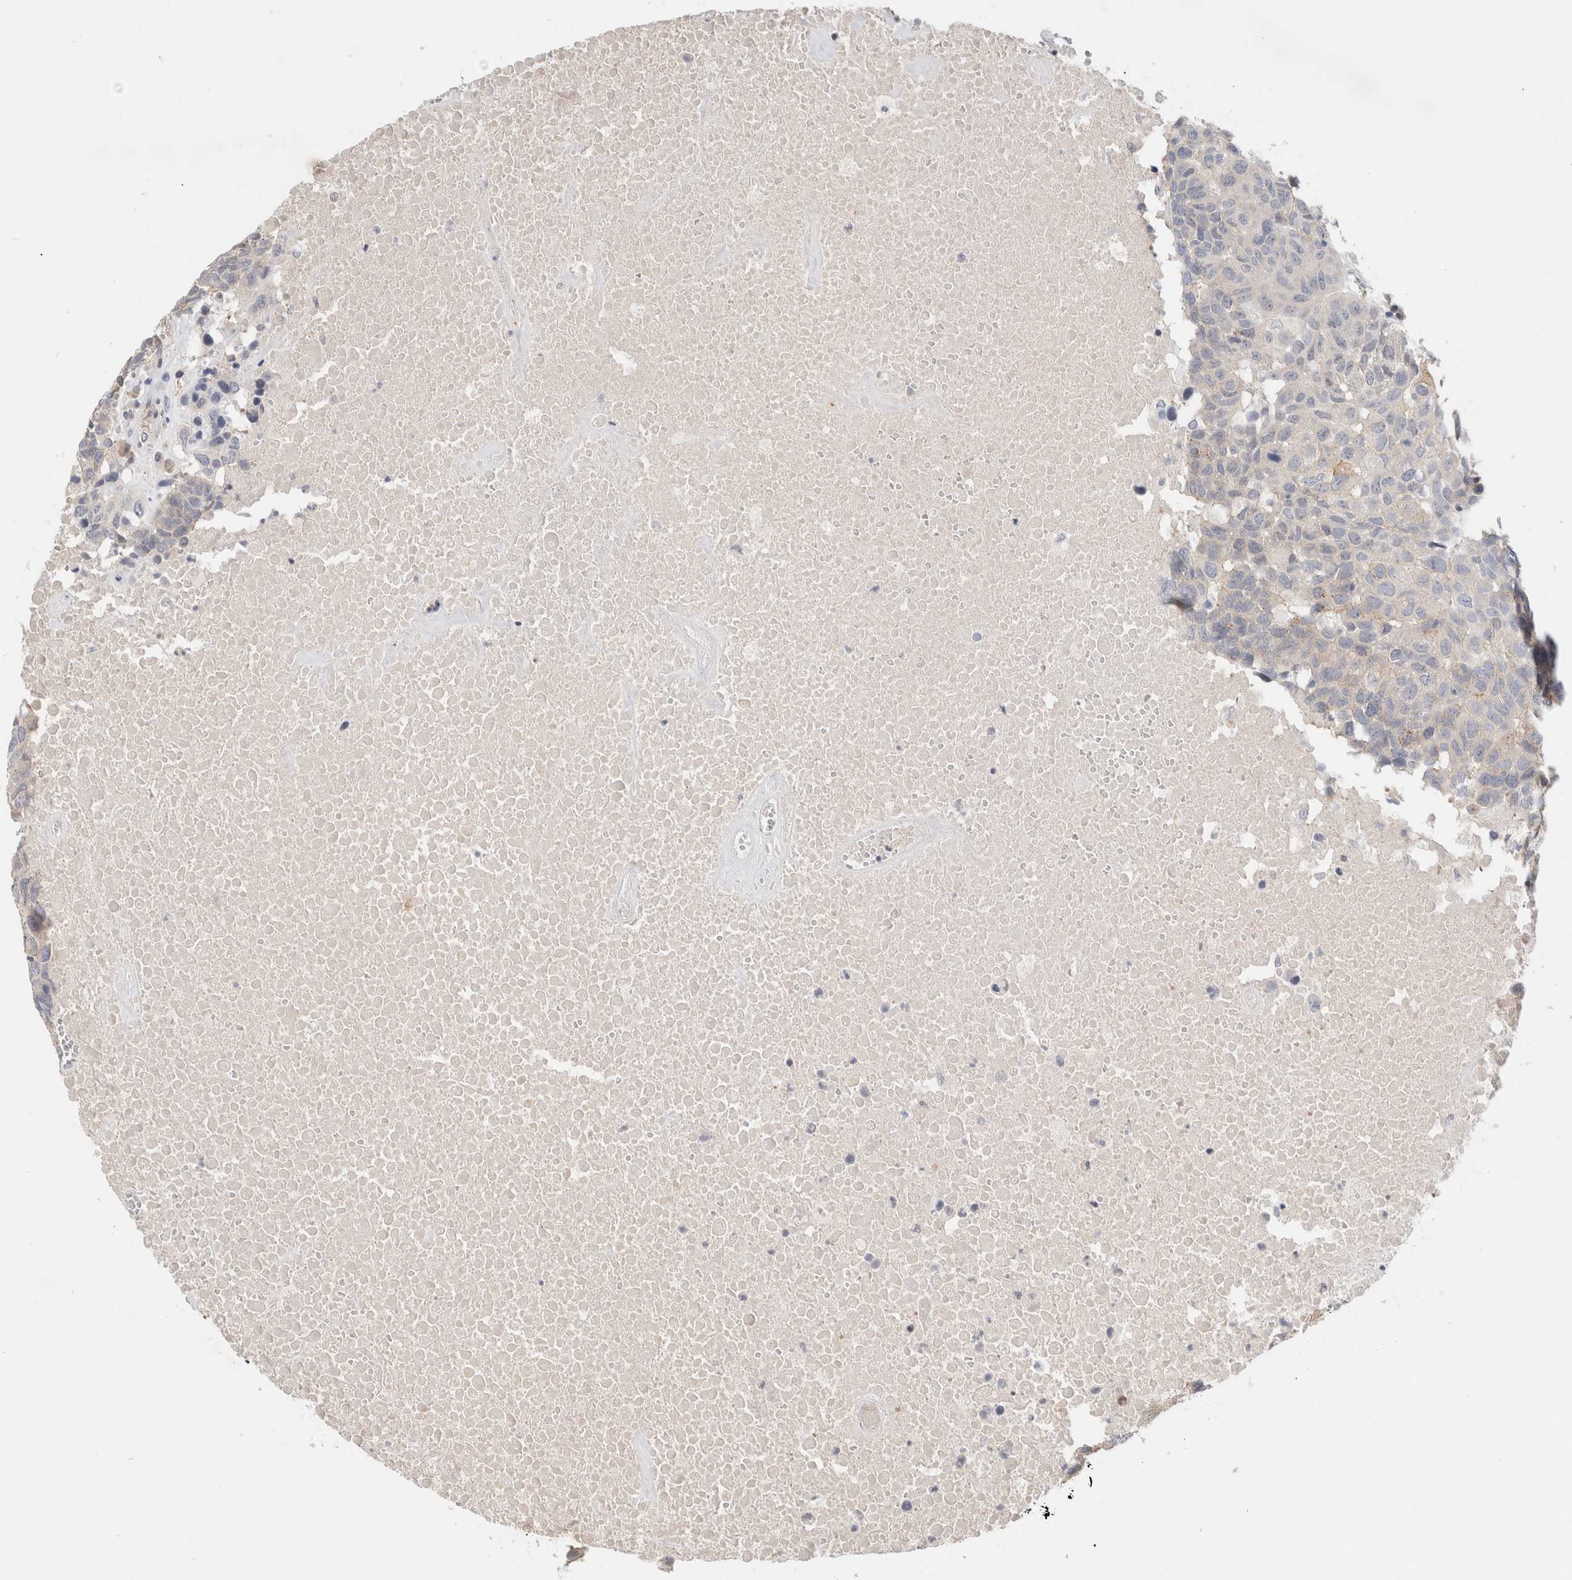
{"staining": {"intensity": "negative", "quantity": "none", "location": "none"}, "tissue": "head and neck cancer", "cell_type": "Tumor cells", "image_type": "cancer", "snomed": [{"axis": "morphology", "description": "Squamous cell carcinoma, NOS"}, {"axis": "topography", "description": "Head-Neck"}], "caption": "Head and neck squamous cell carcinoma was stained to show a protein in brown. There is no significant expression in tumor cells. (DAB IHC with hematoxylin counter stain).", "gene": "SPRTN", "patient": {"sex": "male", "age": 66}}